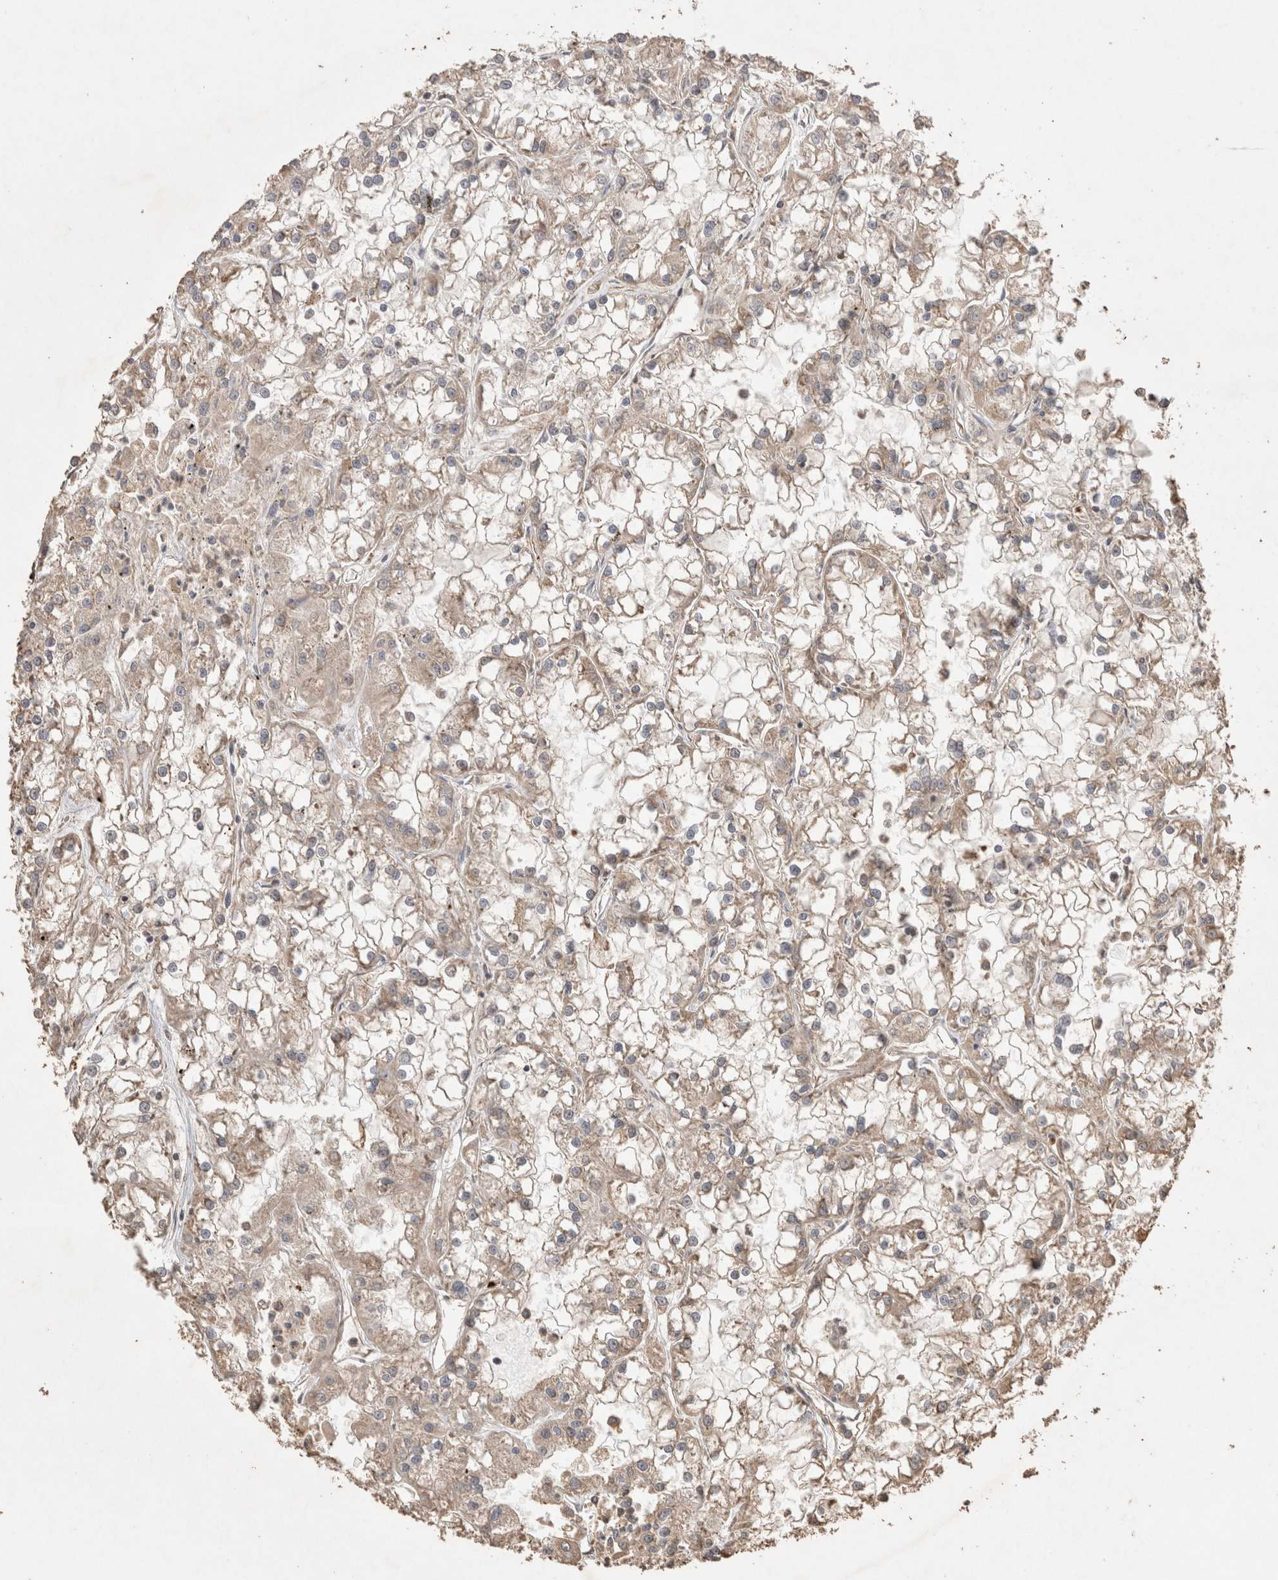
{"staining": {"intensity": "negative", "quantity": "none", "location": "none"}, "tissue": "renal cancer", "cell_type": "Tumor cells", "image_type": "cancer", "snomed": [{"axis": "morphology", "description": "Adenocarcinoma, NOS"}, {"axis": "topography", "description": "Kidney"}], "caption": "Immunohistochemistry histopathology image of human renal adenocarcinoma stained for a protein (brown), which displays no expression in tumor cells.", "gene": "SNX31", "patient": {"sex": "female", "age": 52}}